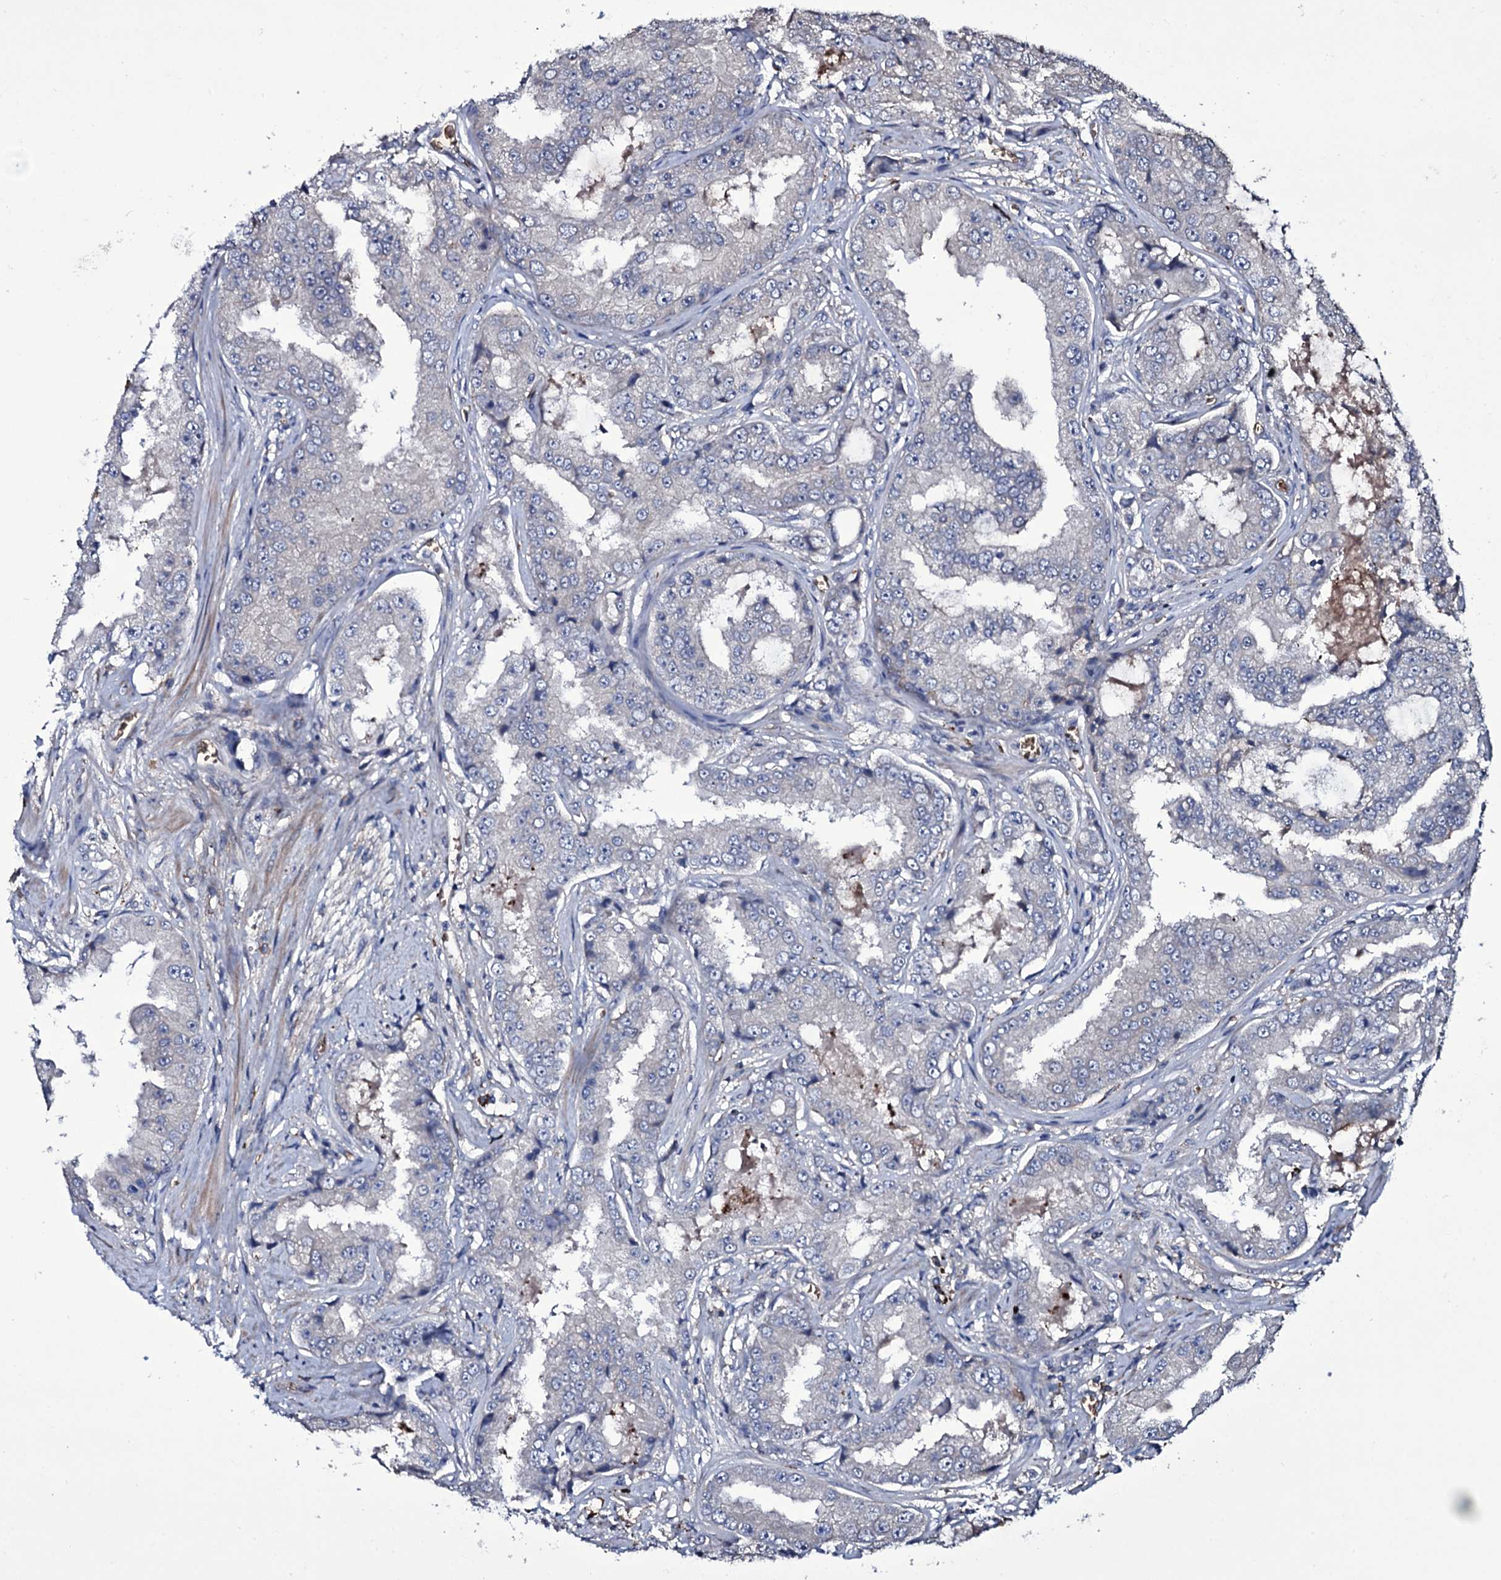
{"staining": {"intensity": "negative", "quantity": "none", "location": "none"}, "tissue": "prostate cancer", "cell_type": "Tumor cells", "image_type": "cancer", "snomed": [{"axis": "morphology", "description": "Adenocarcinoma, High grade"}, {"axis": "topography", "description": "Prostate"}], "caption": "Histopathology image shows no significant protein staining in tumor cells of prostate cancer (high-grade adenocarcinoma). Brightfield microscopy of IHC stained with DAB (brown) and hematoxylin (blue), captured at high magnification.", "gene": "ZSWIM8", "patient": {"sex": "male", "age": 73}}